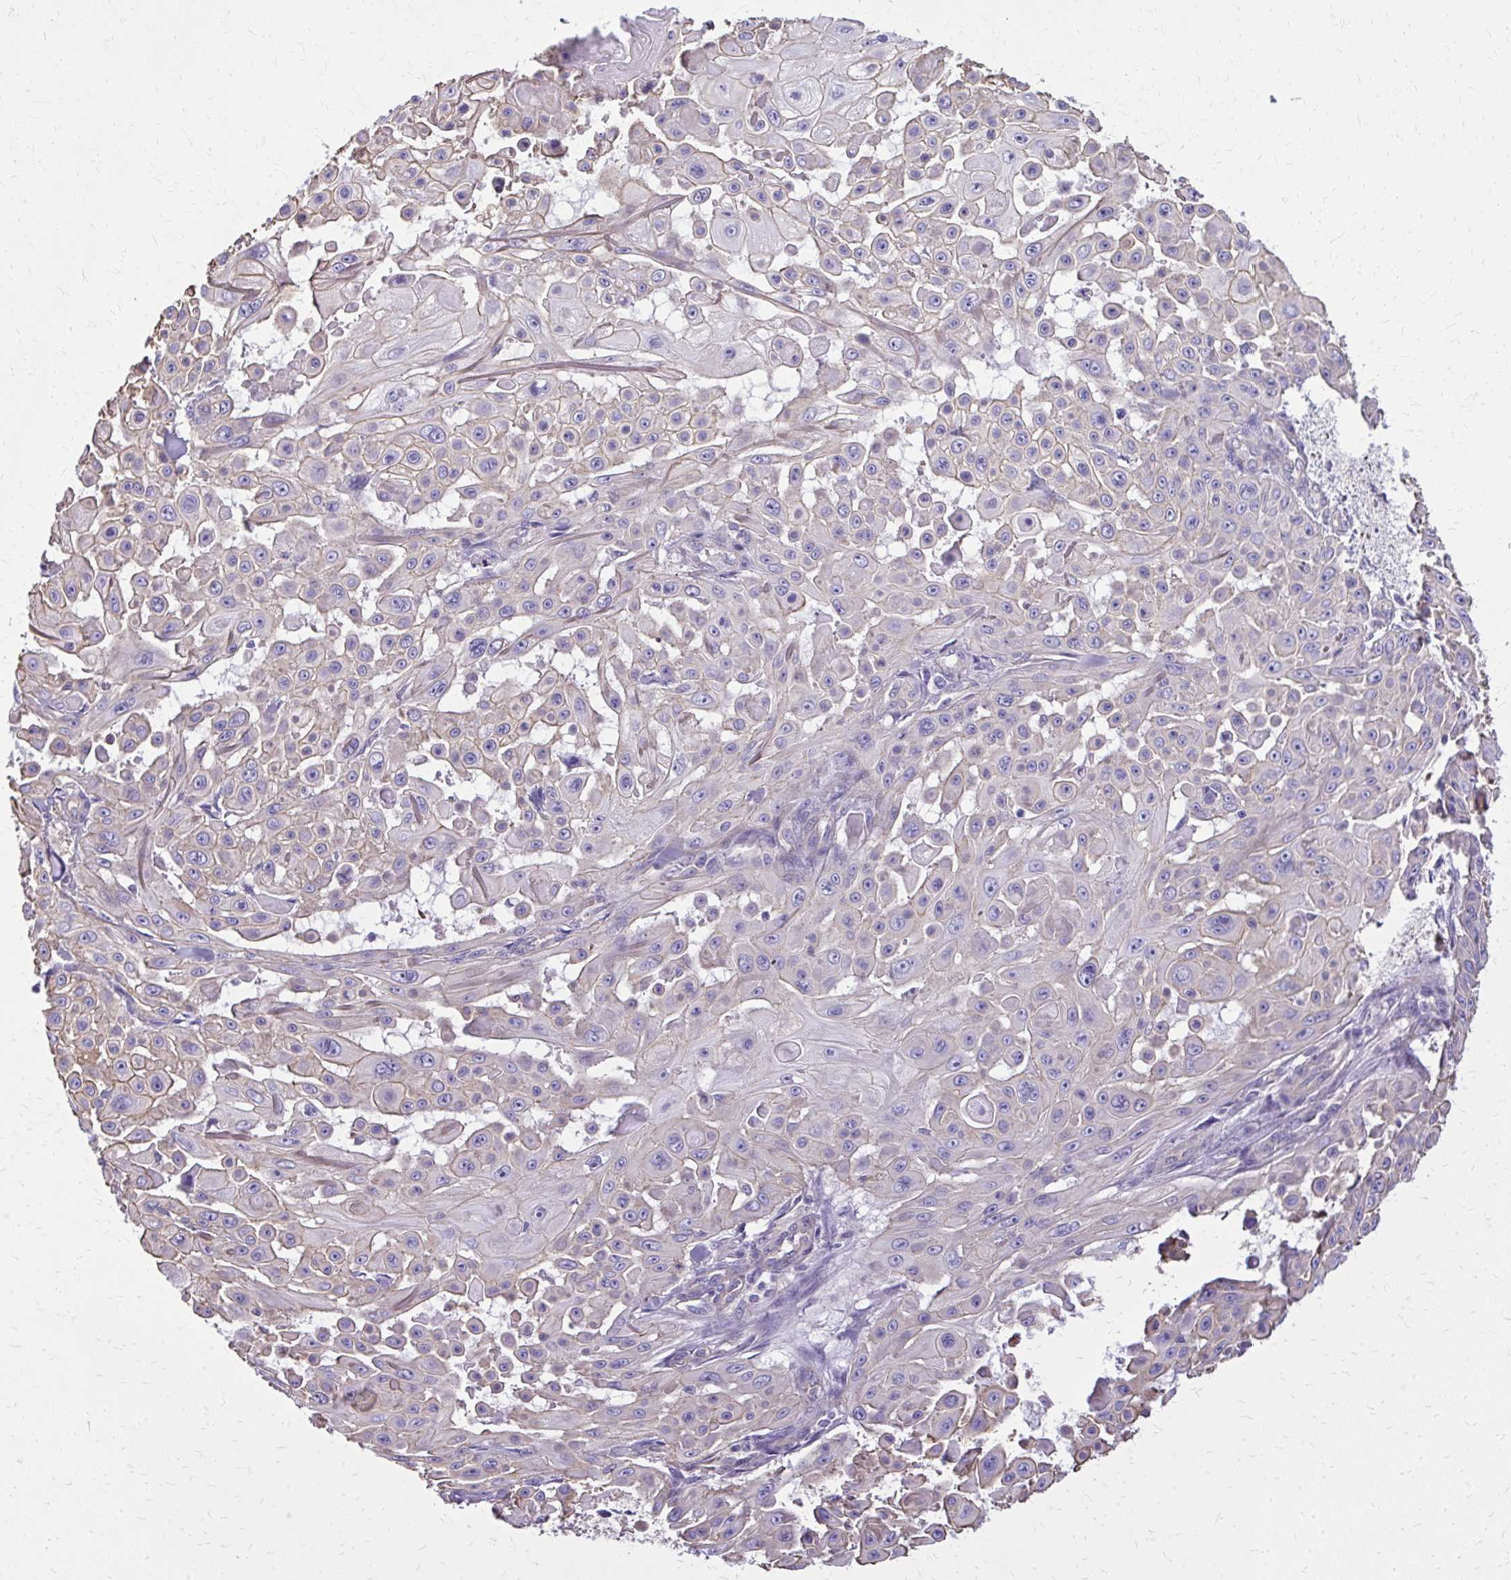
{"staining": {"intensity": "weak", "quantity": "25%-75%", "location": "cytoplasmic/membranous"}, "tissue": "skin cancer", "cell_type": "Tumor cells", "image_type": "cancer", "snomed": [{"axis": "morphology", "description": "Squamous cell carcinoma, NOS"}, {"axis": "topography", "description": "Skin"}], "caption": "A brown stain highlights weak cytoplasmic/membranous positivity of a protein in squamous cell carcinoma (skin) tumor cells. The protein is shown in brown color, while the nuclei are stained blue.", "gene": "RUNDC3B", "patient": {"sex": "male", "age": 91}}